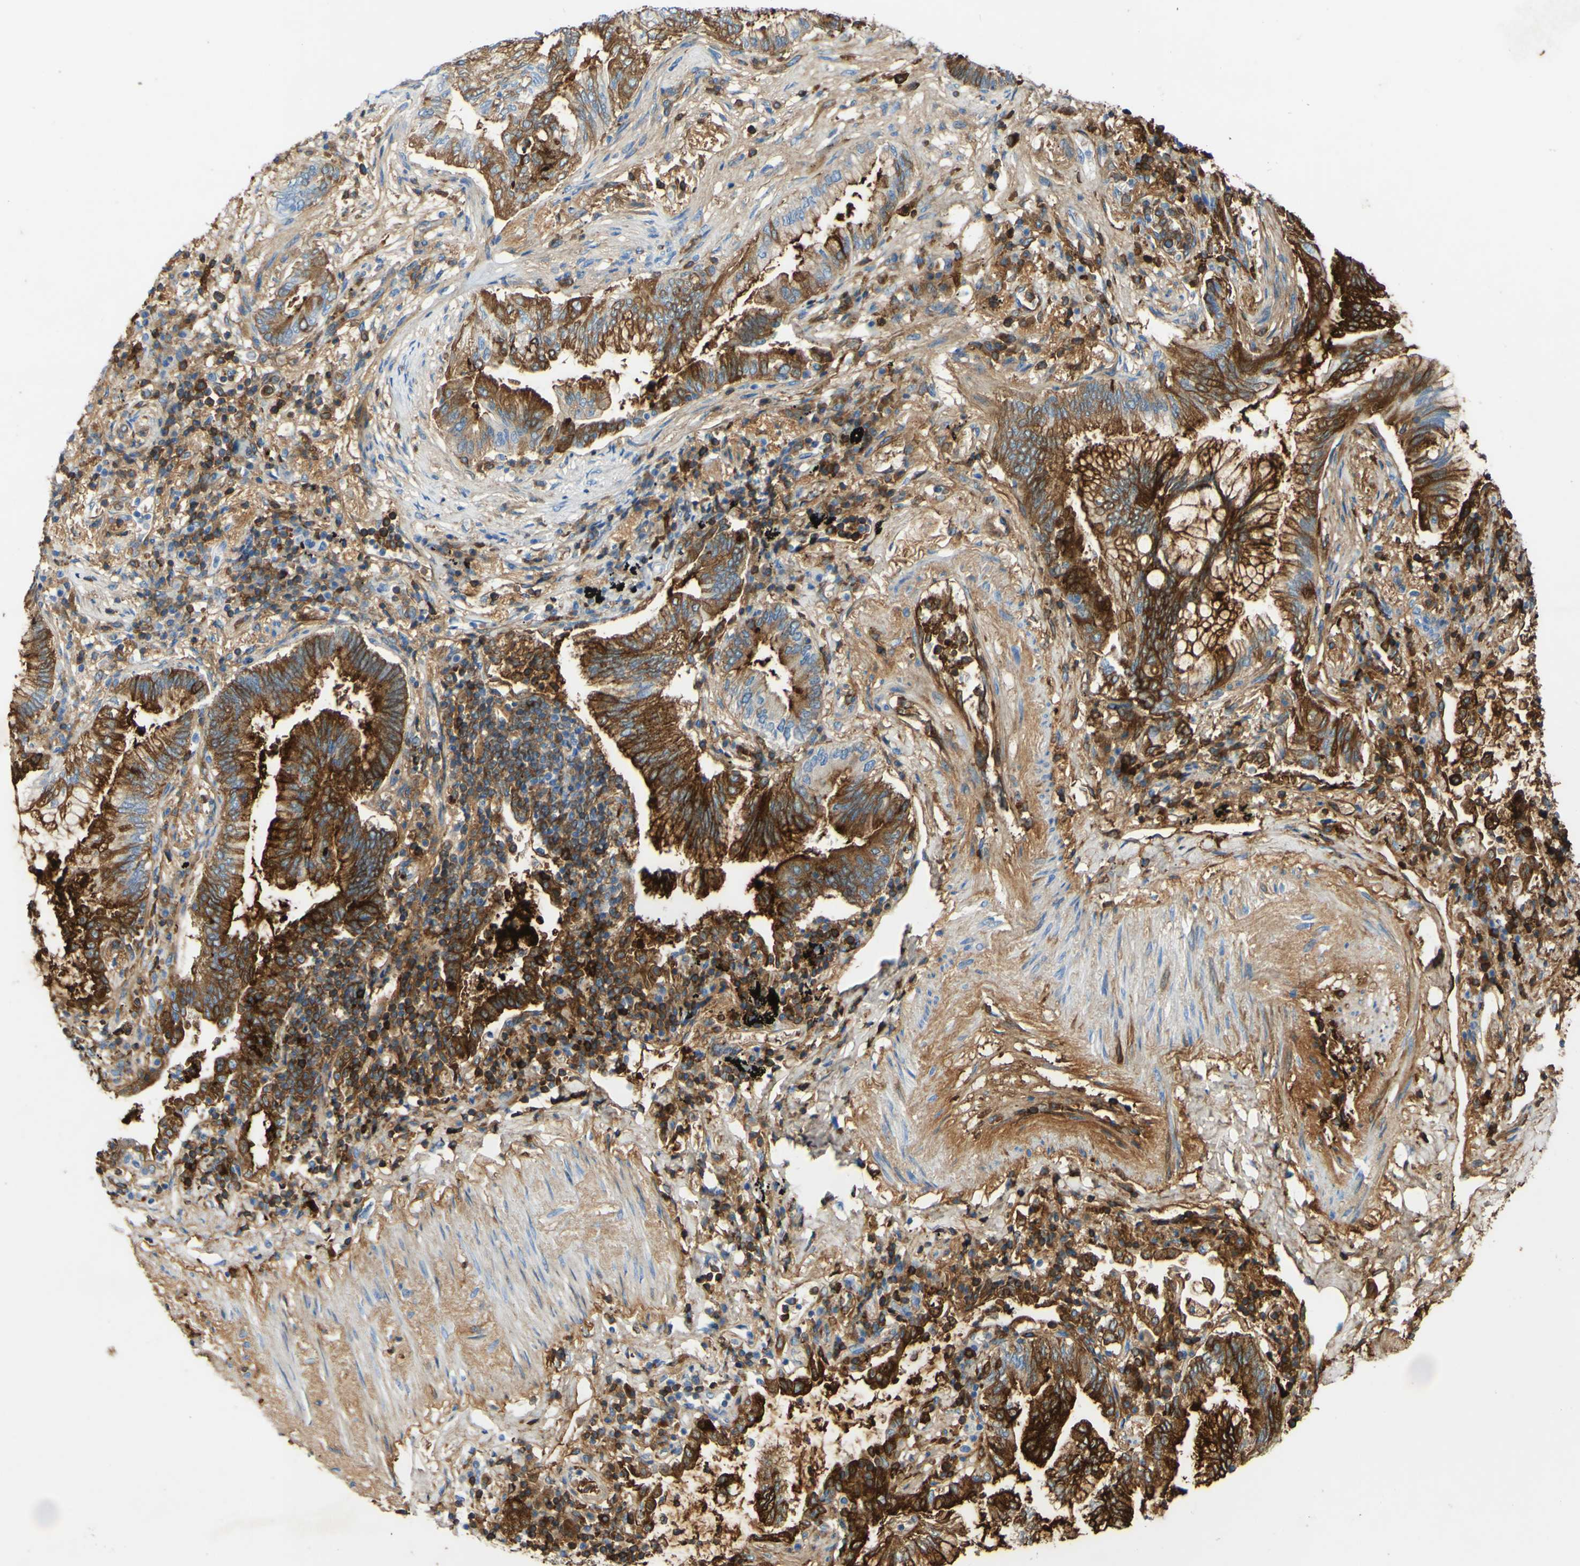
{"staining": {"intensity": "strong", "quantity": ">75%", "location": "cytoplasmic/membranous"}, "tissue": "lung cancer", "cell_type": "Tumor cells", "image_type": "cancer", "snomed": [{"axis": "morphology", "description": "Normal tissue, NOS"}, {"axis": "morphology", "description": "Adenocarcinoma, NOS"}, {"axis": "topography", "description": "Bronchus"}, {"axis": "topography", "description": "Lung"}], "caption": "Protein staining by immunohistochemistry exhibits strong cytoplasmic/membranous staining in approximately >75% of tumor cells in lung adenocarcinoma.", "gene": "PIGR", "patient": {"sex": "female", "age": 70}}